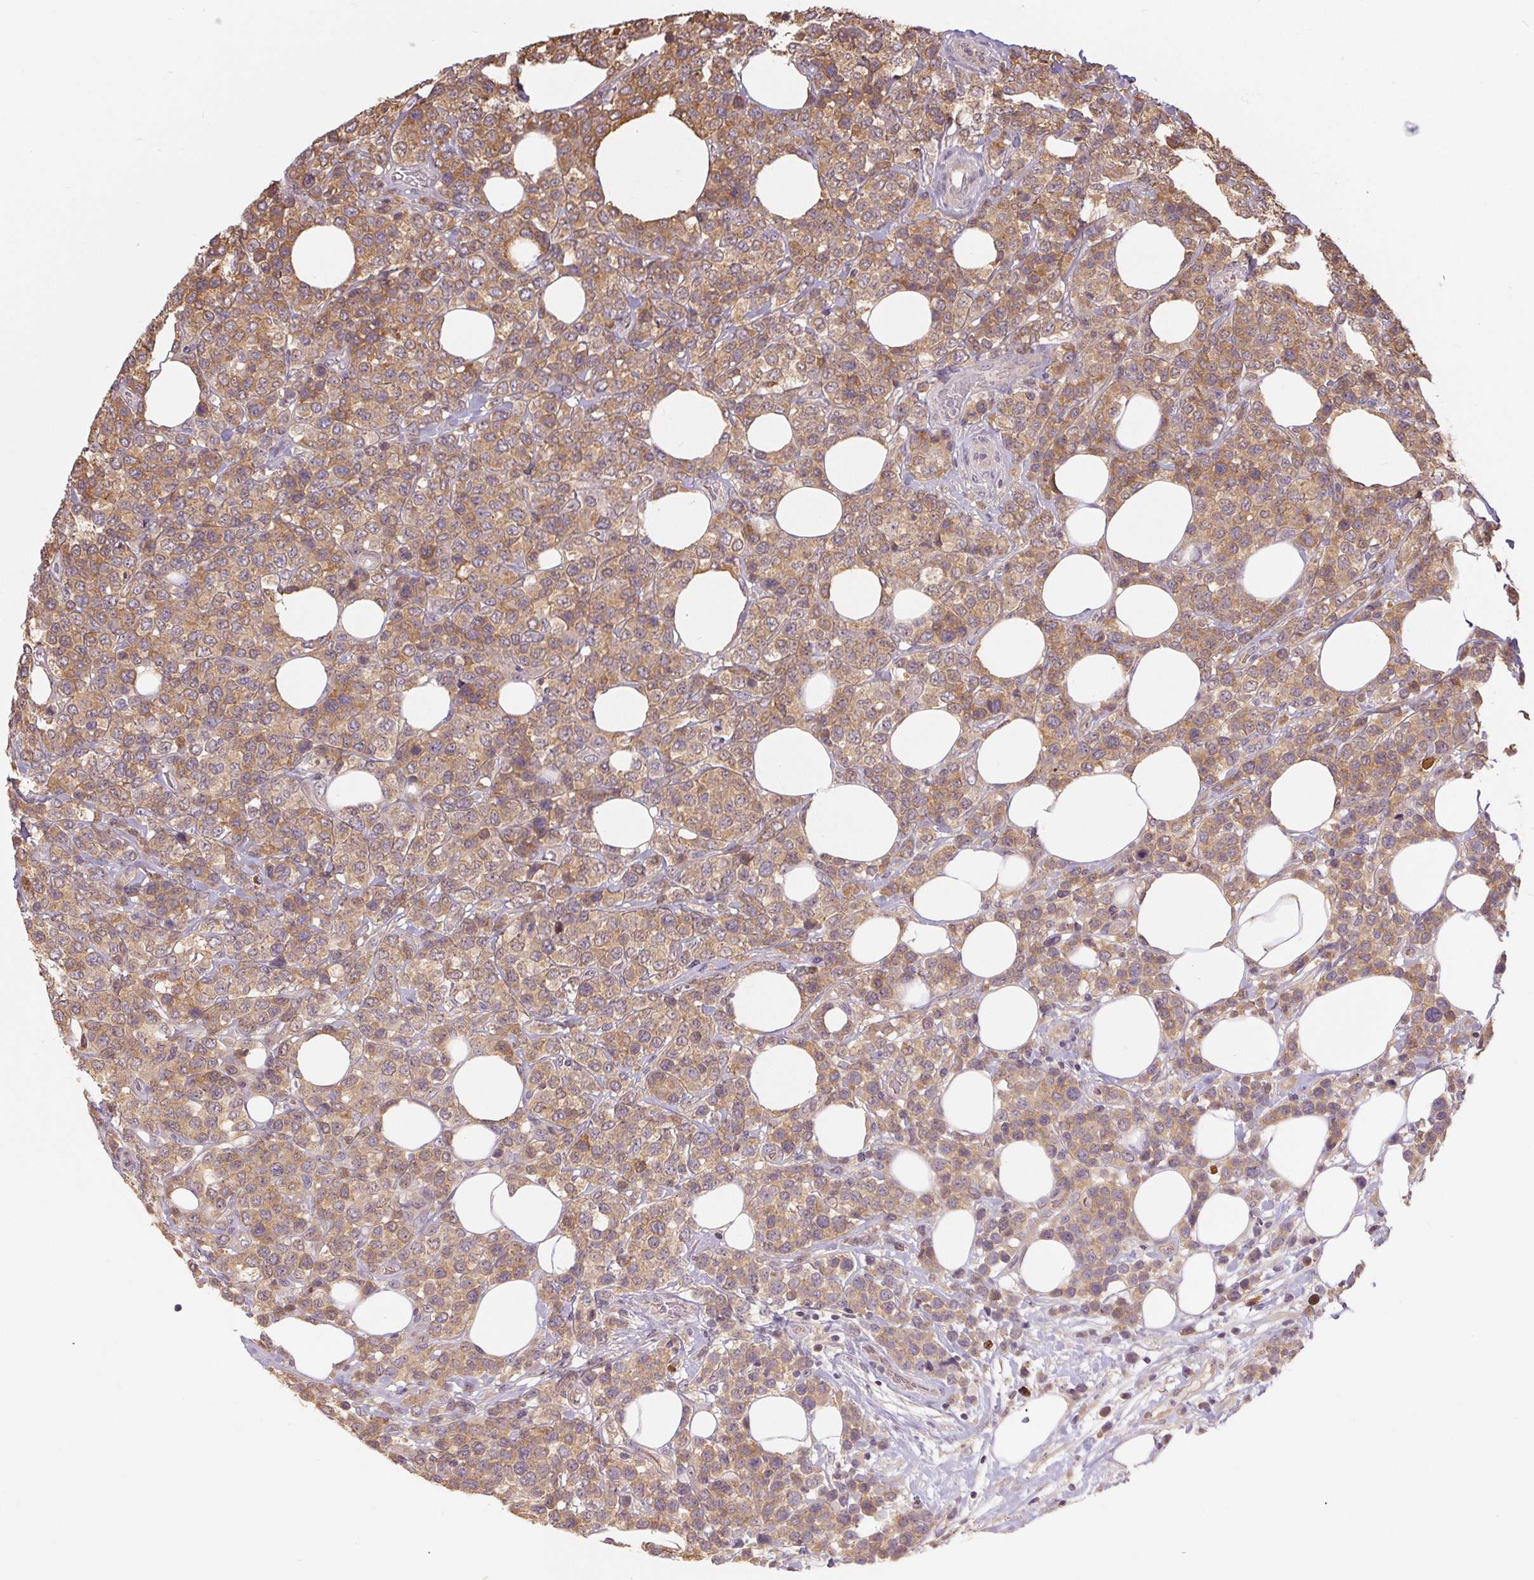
{"staining": {"intensity": "weak", "quantity": ">75%", "location": "cytoplasmic/membranous"}, "tissue": "lymphoma", "cell_type": "Tumor cells", "image_type": "cancer", "snomed": [{"axis": "morphology", "description": "Malignant lymphoma, non-Hodgkin's type, High grade"}, {"axis": "topography", "description": "Soft tissue"}], "caption": "The micrograph demonstrates staining of lymphoma, revealing weak cytoplasmic/membranous protein expression (brown color) within tumor cells. (DAB IHC with brightfield microscopy, high magnification).", "gene": "BLMH", "patient": {"sex": "female", "age": 56}}